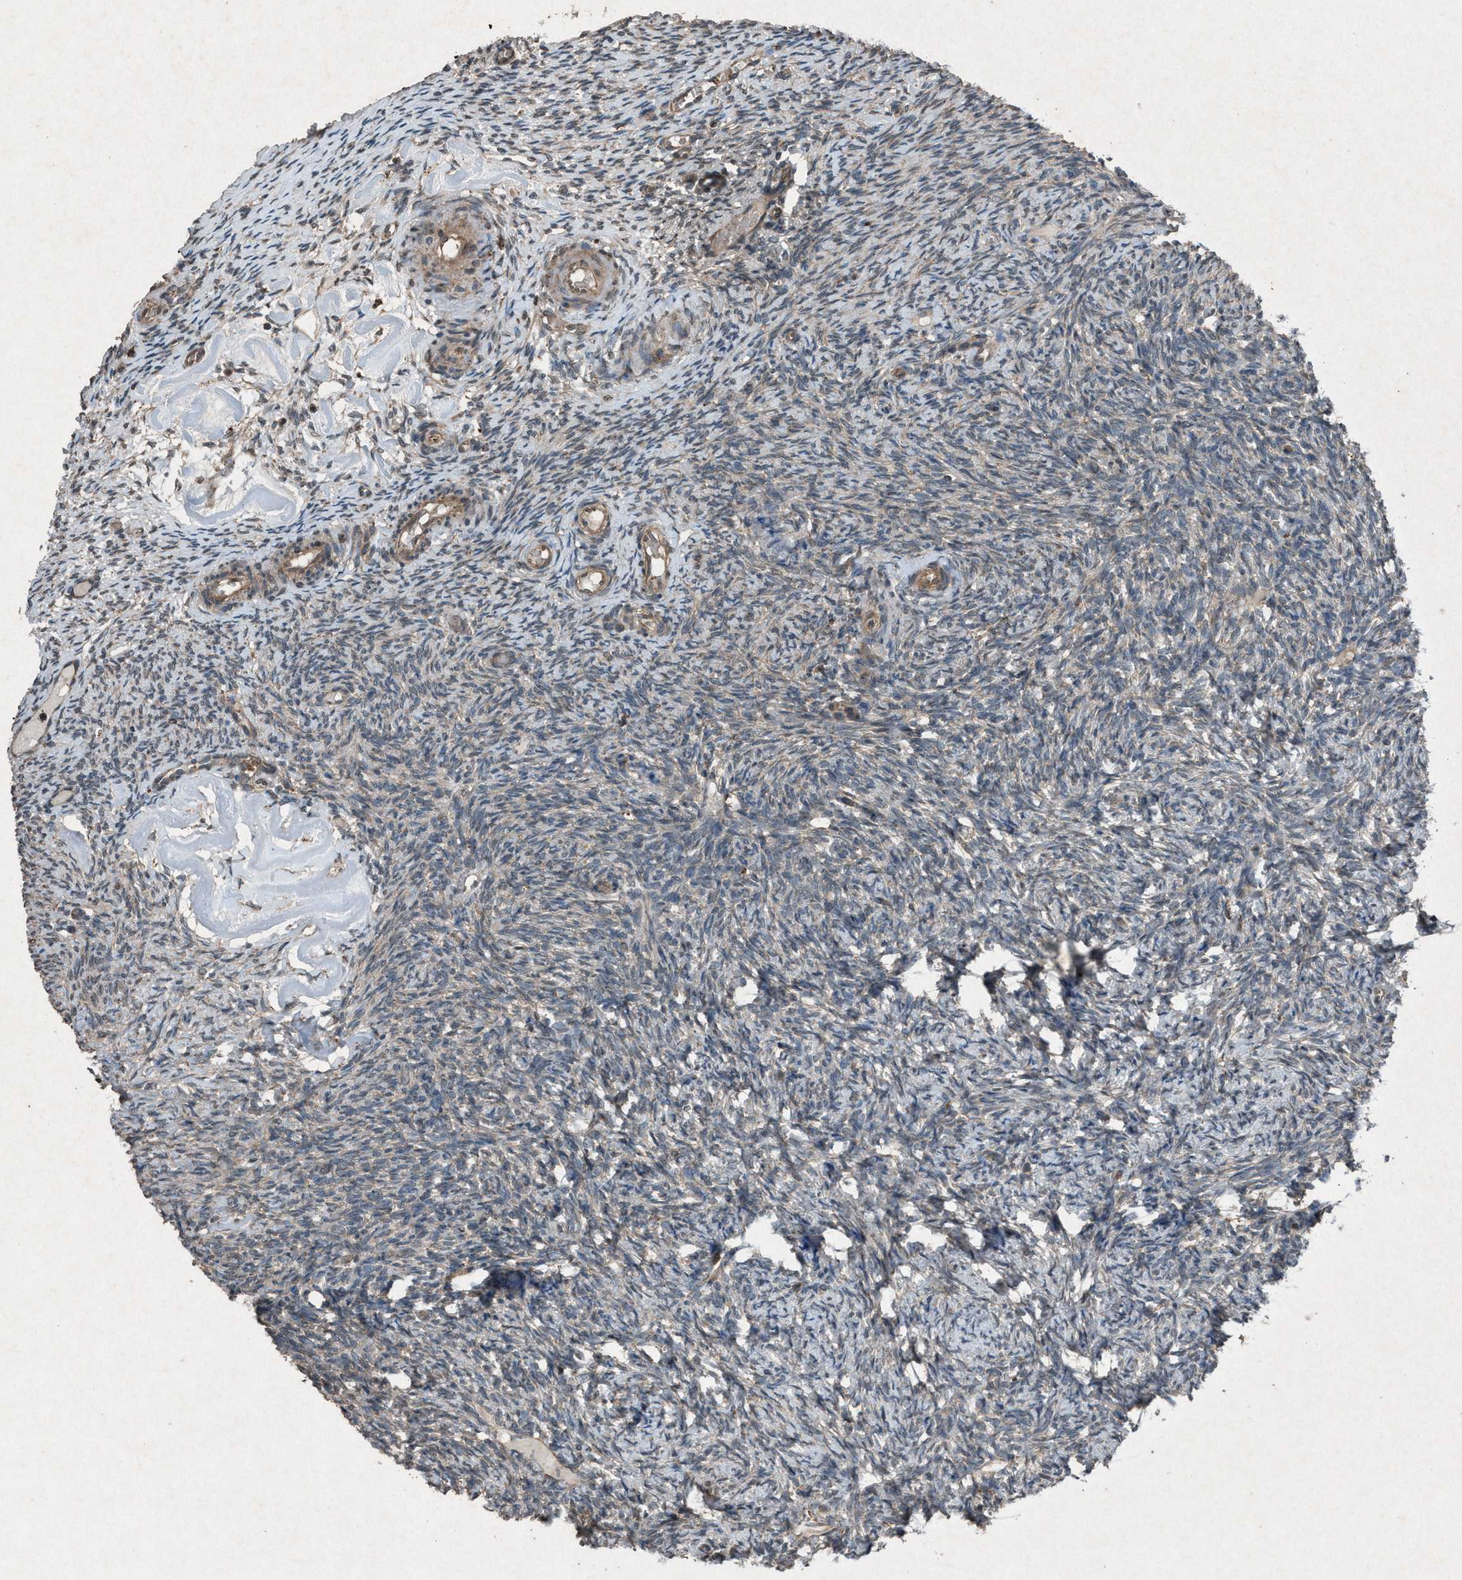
{"staining": {"intensity": "weak", "quantity": "25%-75%", "location": "cytoplasmic/membranous"}, "tissue": "ovary", "cell_type": "Ovarian stroma cells", "image_type": "normal", "snomed": [{"axis": "morphology", "description": "Normal tissue, NOS"}, {"axis": "topography", "description": "Ovary"}], "caption": "Ovary stained with IHC demonstrates weak cytoplasmic/membranous positivity in approximately 25%-75% of ovarian stroma cells.", "gene": "CALR", "patient": {"sex": "female", "age": 60}}